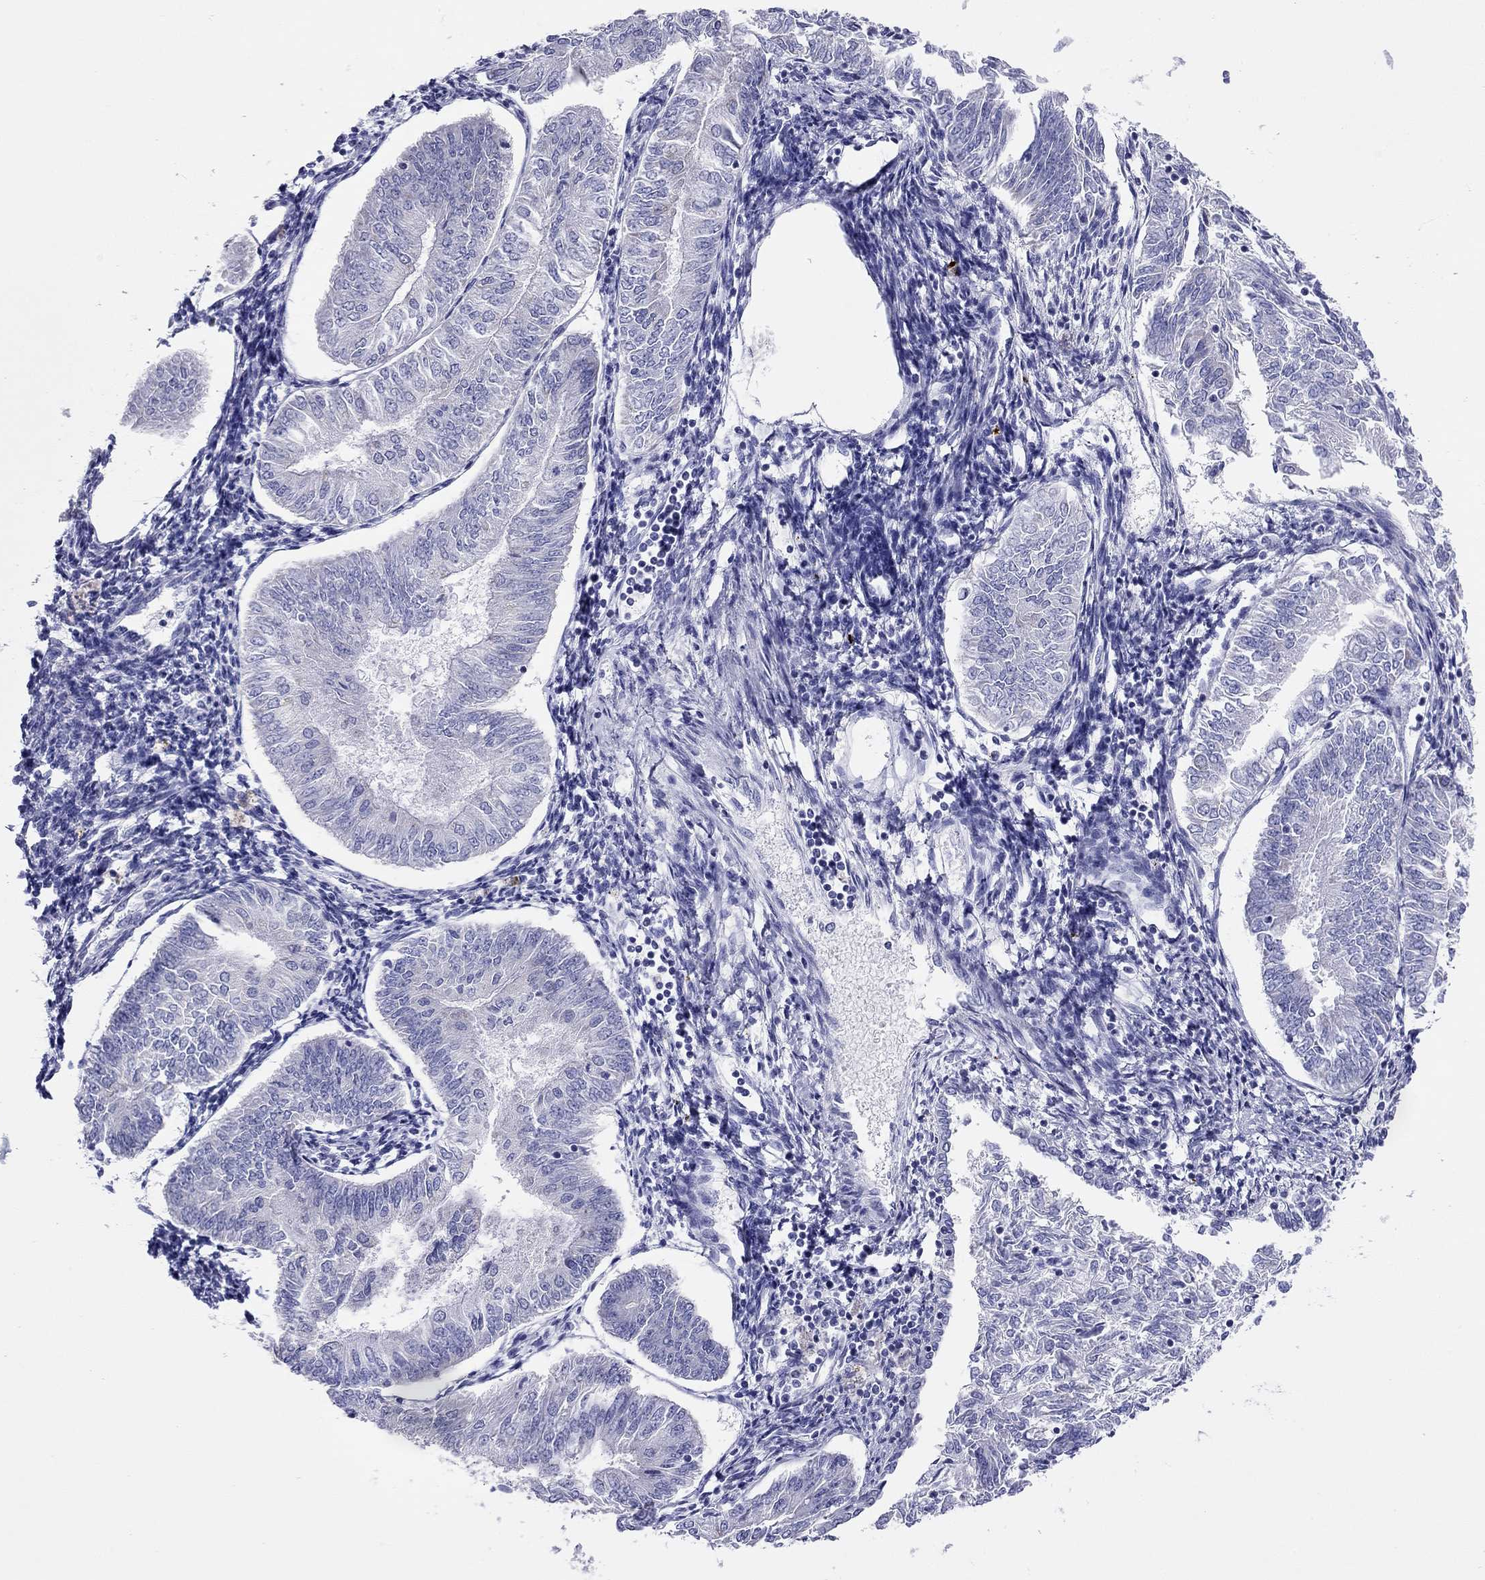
{"staining": {"intensity": "negative", "quantity": "none", "location": "none"}, "tissue": "endometrial cancer", "cell_type": "Tumor cells", "image_type": "cancer", "snomed": [{"axis": "morphology", "description": "Adenocarcinoma, NOS"}, {"axis": "topography", "description": "Endometrium"}], "caption": "There is no significant staining in tumor cells of endometrial cancer. Brightfield microscopy of immunohistochemistry stained with DAB (brown) and hematoxylin (blue), captured at high magnification.", "gene": "DPY19L2", "patient": {"sex": "female", "age": 58}}